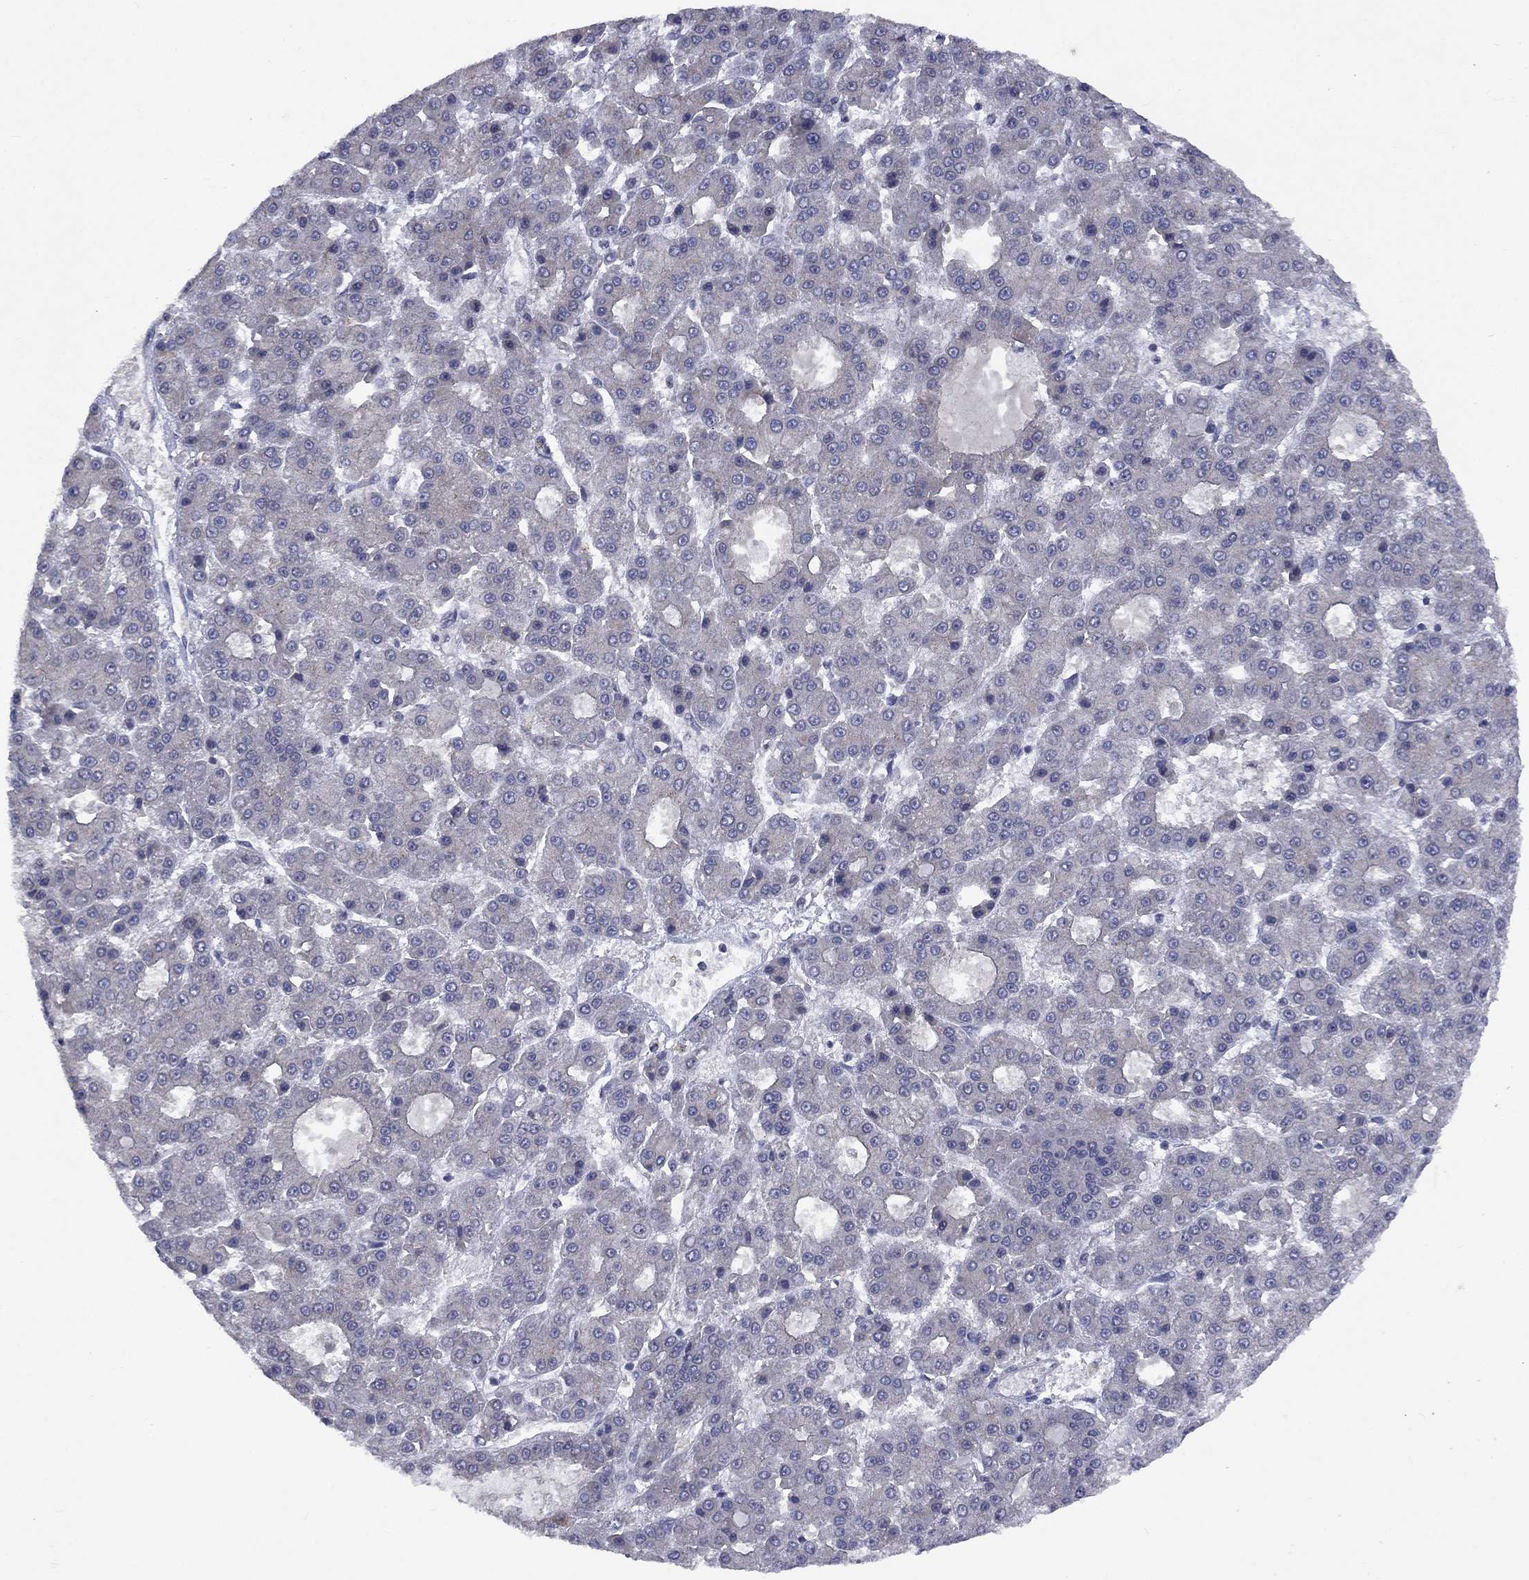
{"staining": {"intensity": "negative", "quantity": "none", "location": "none"}, "tissue": "liver cancer", "cell_type": "Tumor cells", "image_type": "cancer", "snomed": [{"axis": "morphology", "description": "Carcinoma, Hepatocellular, NOS"}, {"axis": "topography", "description": "Liver"}], "caption": "Tumor cells are negative for protein expression in human liver hepatocellular carcinoma.", "gene": "SPATA33", "patient": {"sex": "male", "age": 70}}